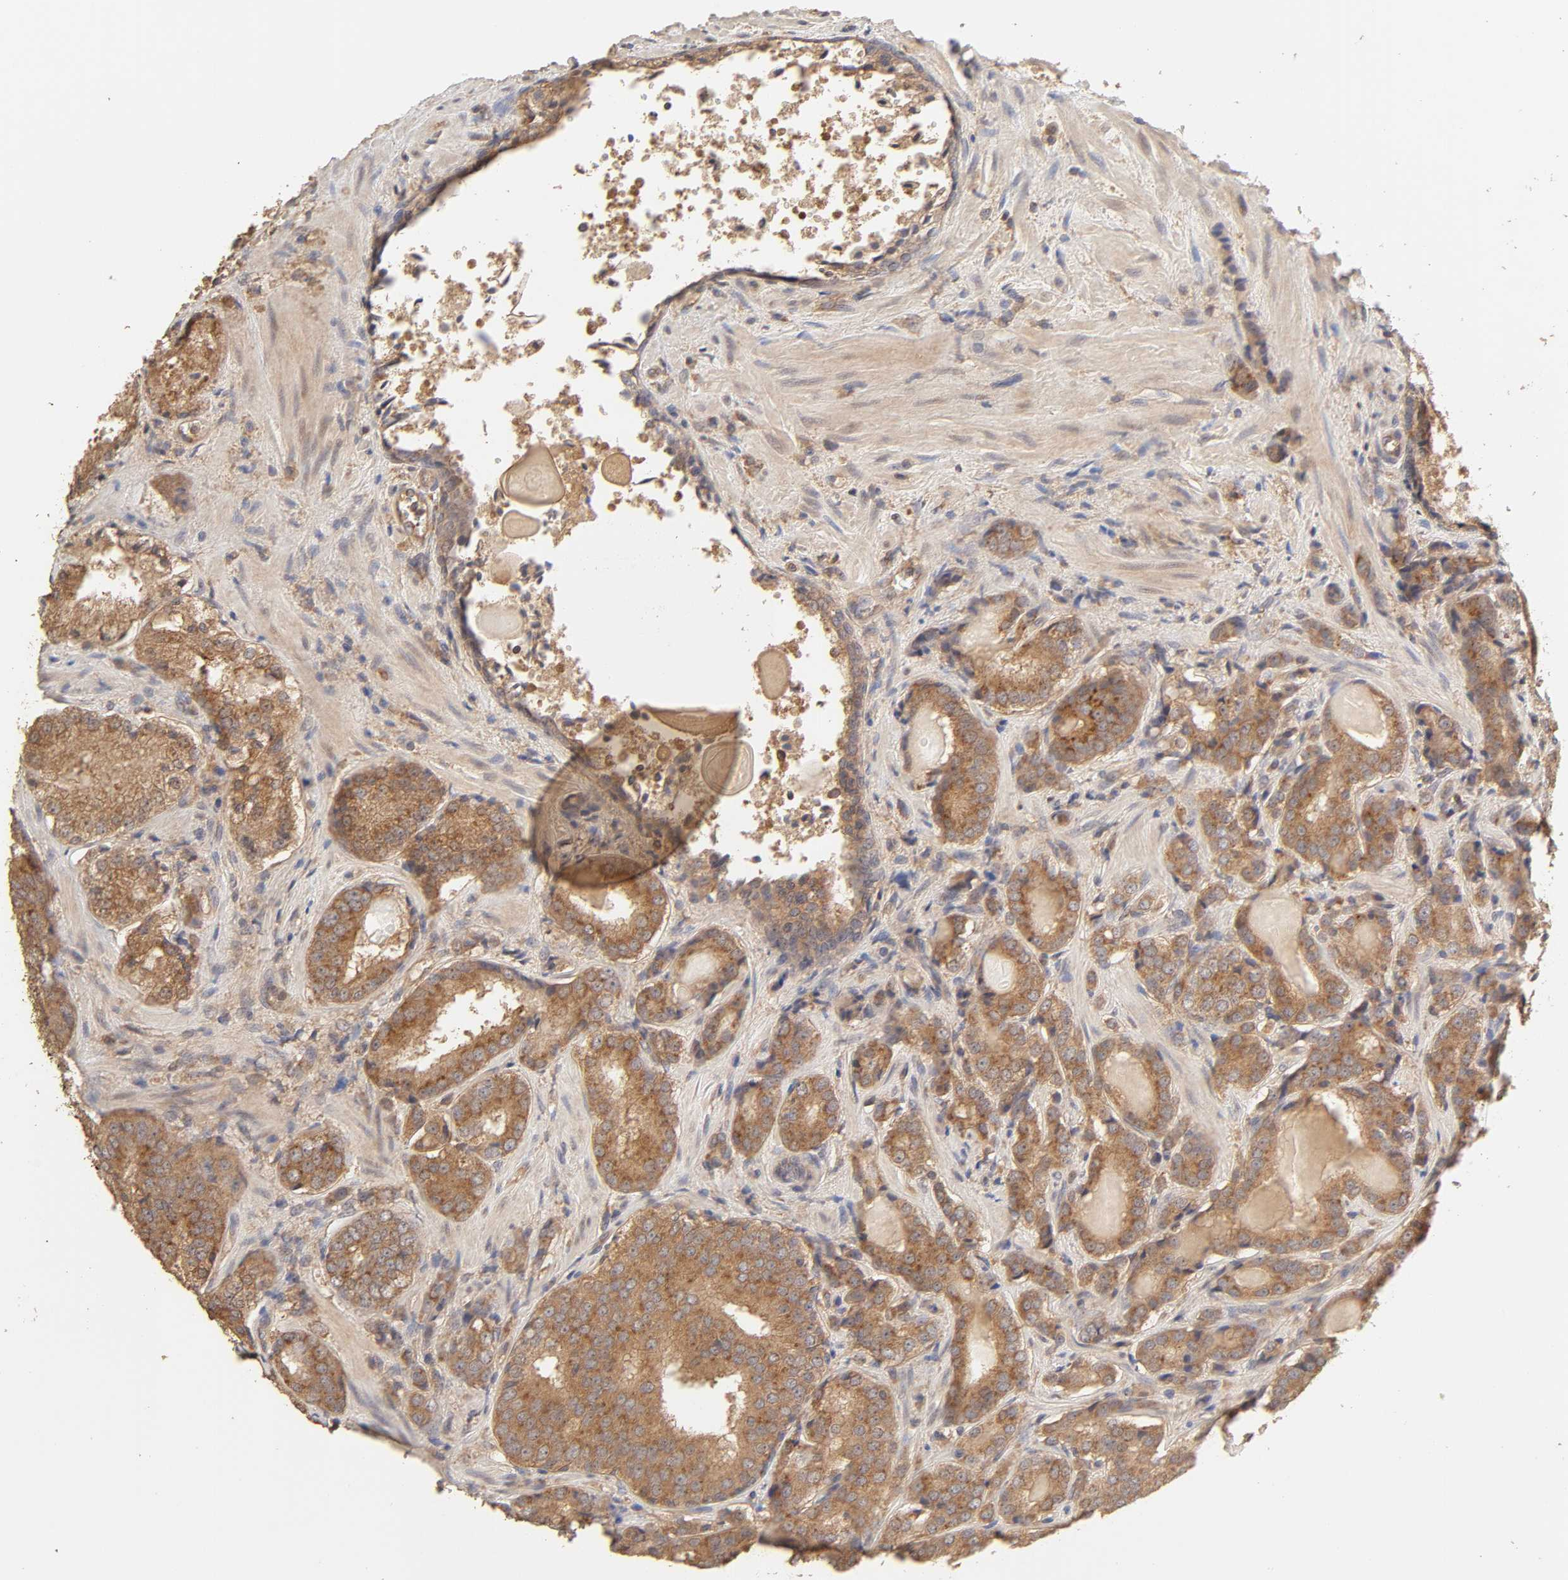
{"staining": {"intensity": "moderate", "quantity": ">75%", "location": "cytoplasmic/membranous"}, "tissue": "prostate cancer", "cell_type": "Tumor cells", "image_type": "cancer", "snomed": [{"axis": "morphology", "description": "Adenocarcinoma, High grade"}, {"axis": "topography", "description": "Prostate"}], "caption": "Moderate cytoplasmic/membranous expression is appreciated in about >75% of tumor cells in prostate cancer. The staining was performed using DAB (3,3'-diaminobenzidine) to visualize the protein expression in brown, while the nuclei were stained in blue with hematoxylin (Magnification: 20x).", "gene": "AP1G2", "patient": {"sex": "male", "age": 58}}